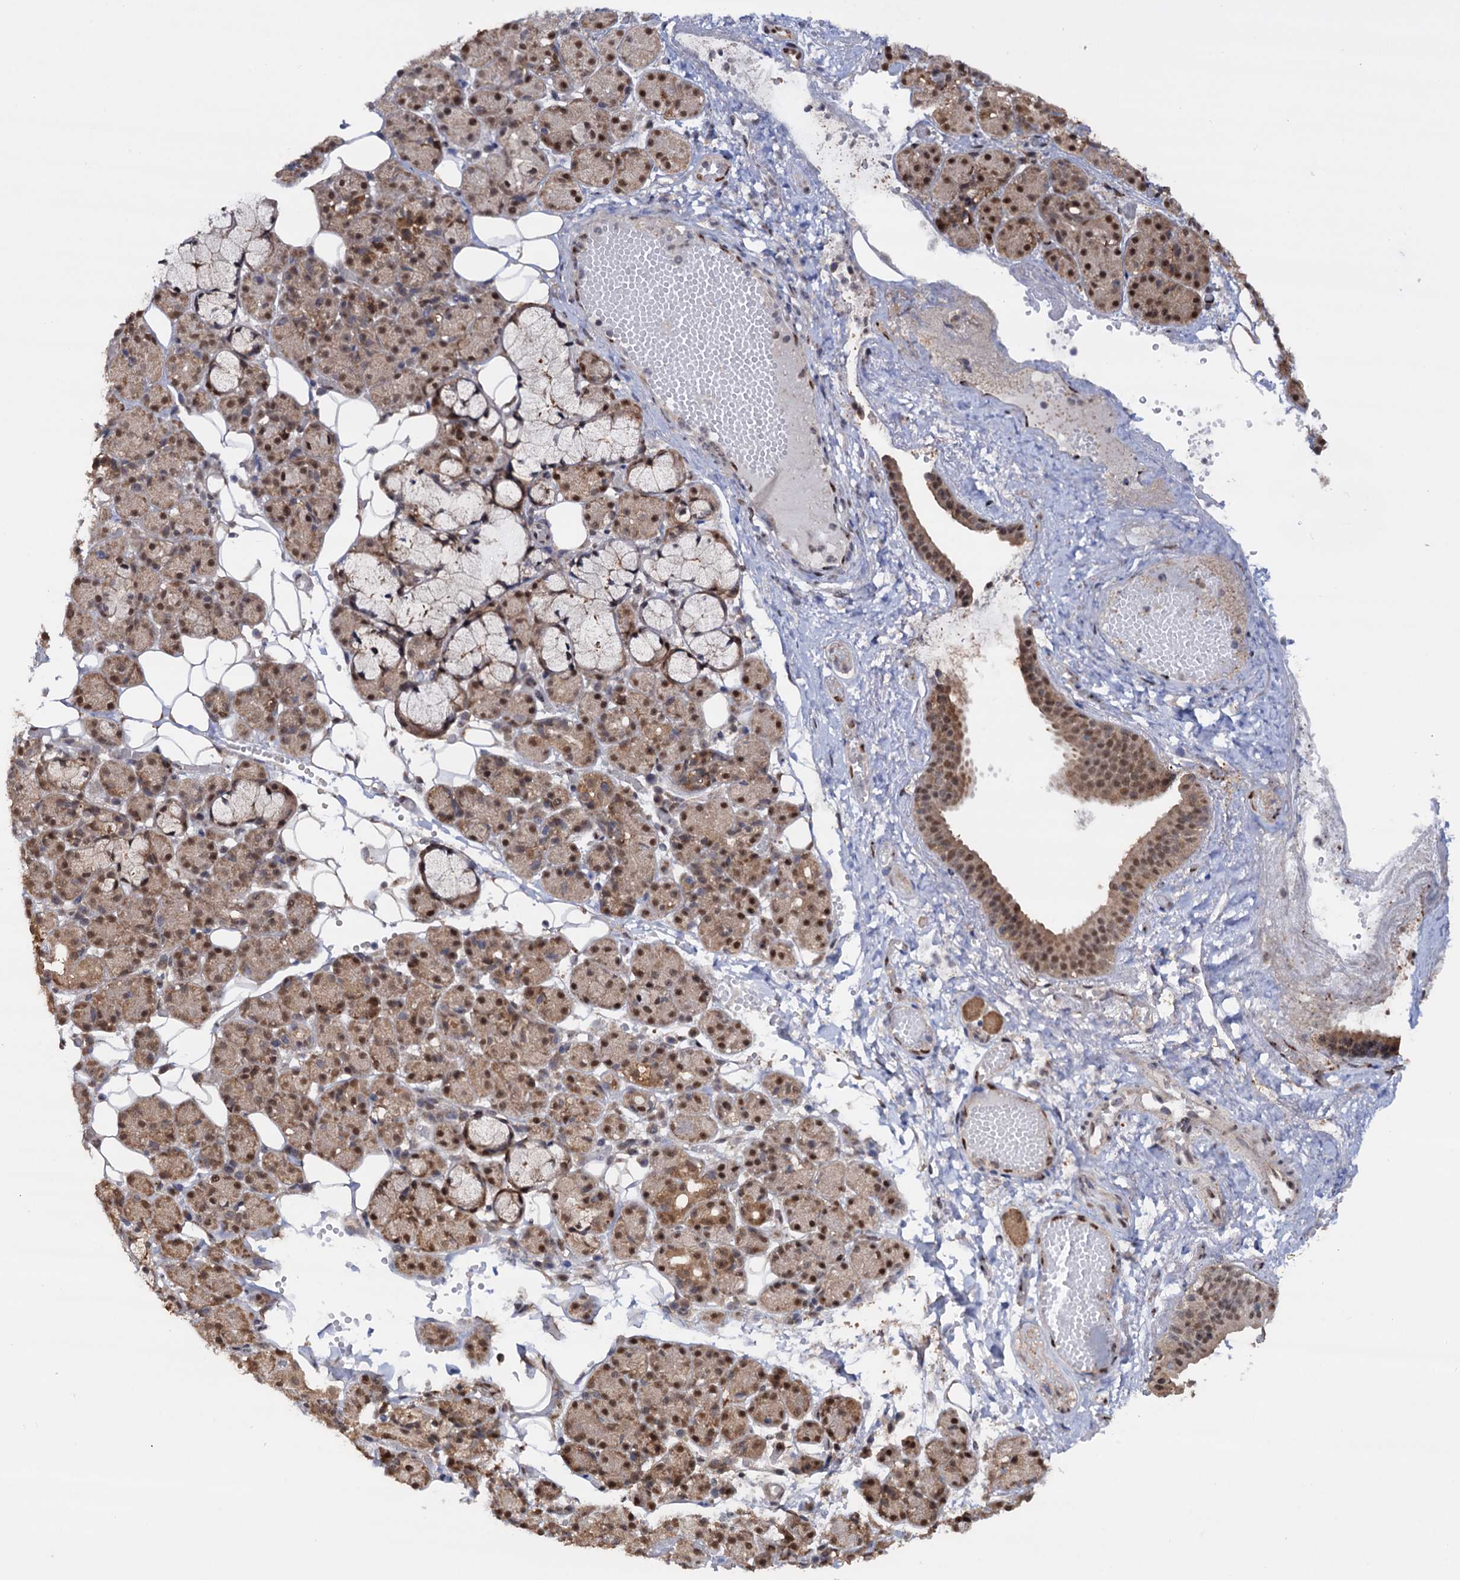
{"staining": {"intensity": "moderate", "quantity": ">75%", "location": "cytoplasmic/membranous,nuclear"}, "tissue": "salivary gland", "cell_type": "Glandular cells", "image_type": "normal", "snomed": [{"axis": "morphology", "description": "Normal tissue, NOS"}, {"axis": "topography", "description": "Salivary gland"}], "caption": "Brown immunohistochemical staining in benign human salivary gland displays moderate cytoplasmic/membranous,nuclear staining in about >75% of glandular cells. (DAB IHC with brightfield microscopy, high magnification).", "gene": "PIGB", "patient": {"sex": "male", "age": 63}}